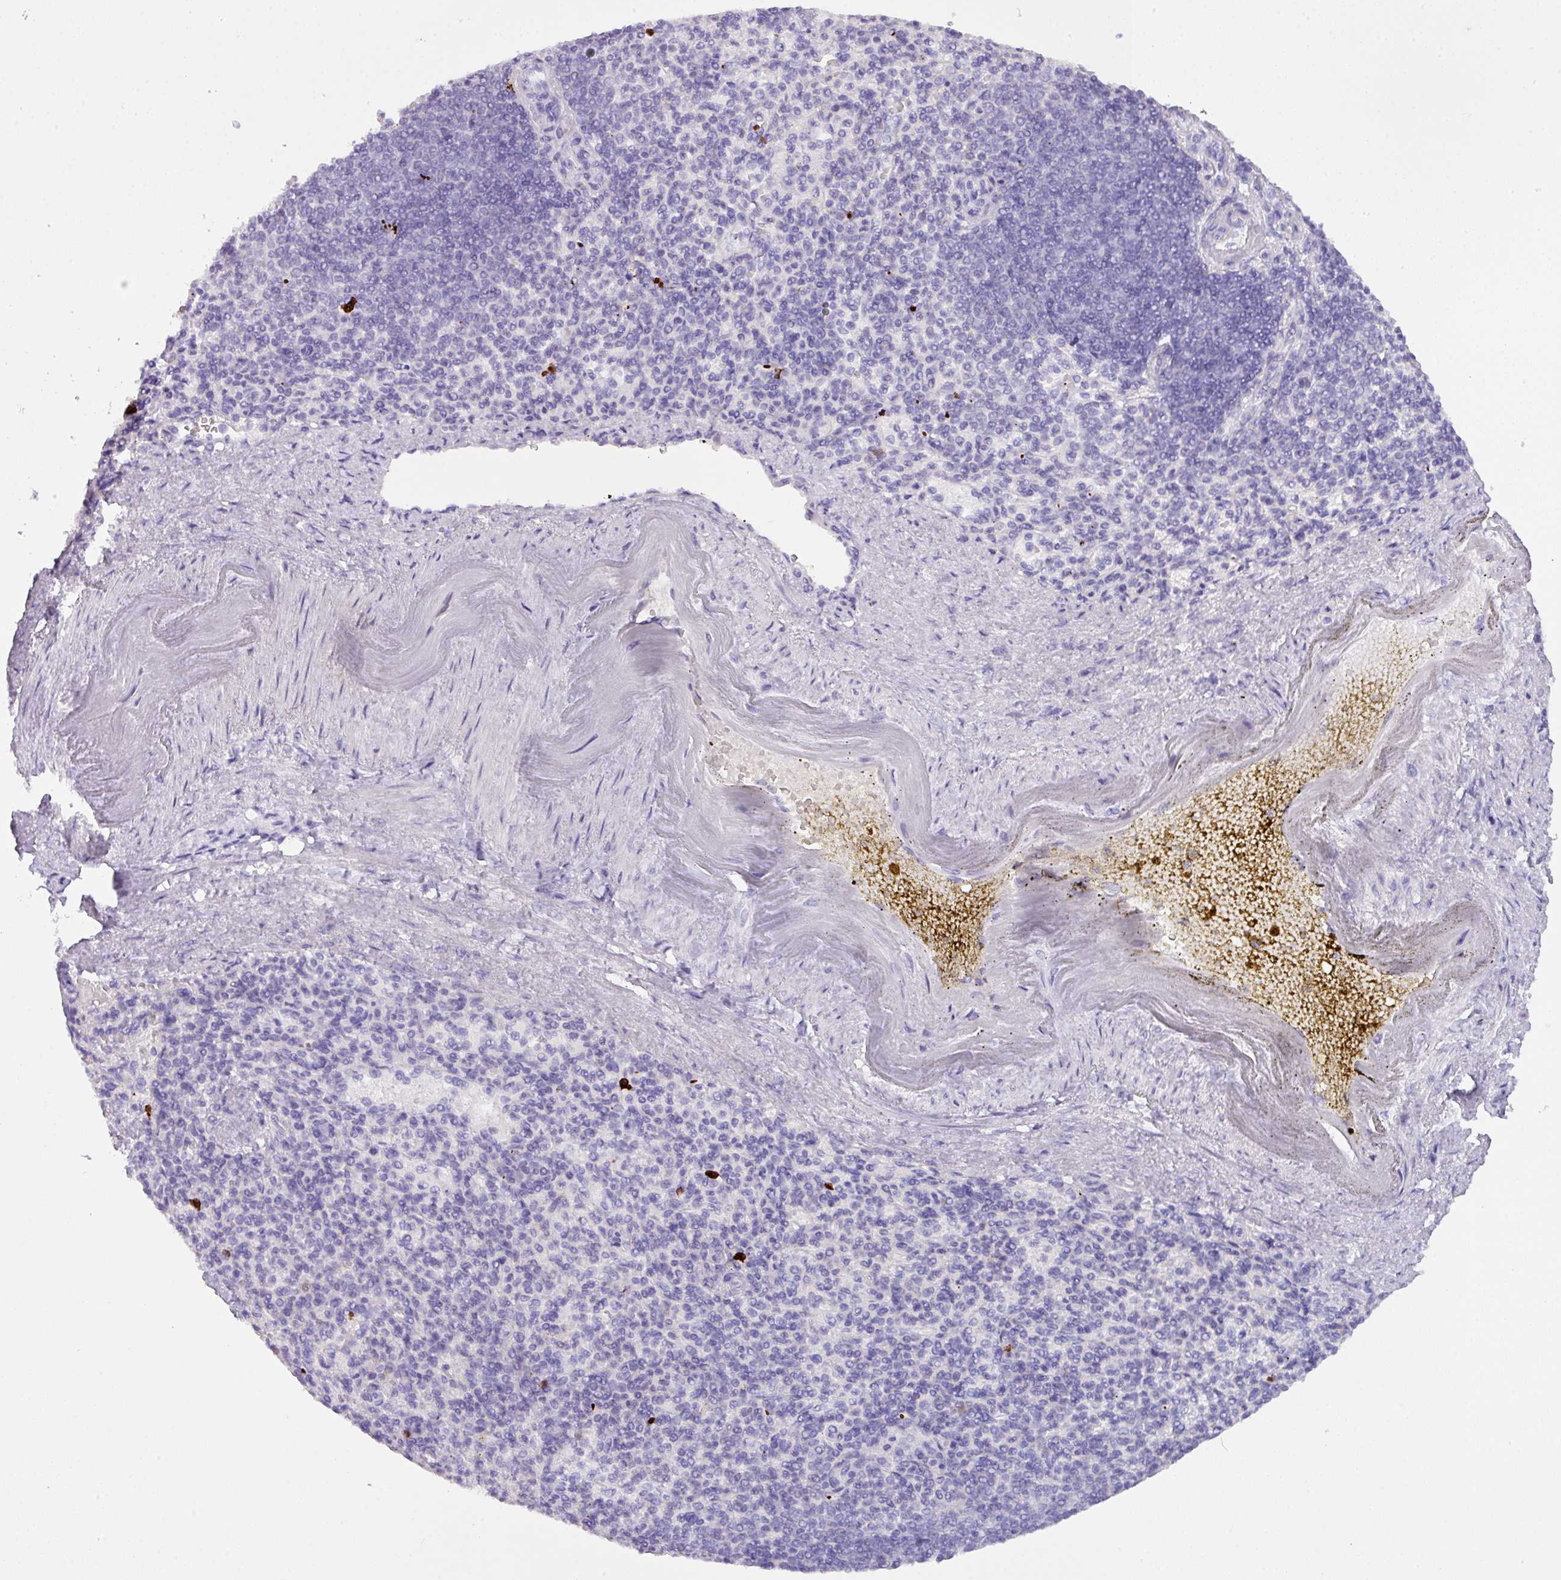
{"staining": {"intensity": "strong", "quantity": "<25%", "location": "cytoplasmic/membranous"}, "tissue": "spleen", "cell_type": "Cells in red pulp", "image_type": "normal", "snomed": [{"axis": "morphology", "description": "Normal tissue, NOS"}, {"axis": "topography", "description": "Spleen"}], "caption": "A micrograph of human spleen stained for a protein exhibits strong cytoplasmic/membranous brown staining in cells in red pulp. The staining is performed using DAB (3,3'-diaminobenzidine) brown chromogen to label protein expression. The nuclei are counter-stained blue using hematoxylin.", "gene": "MRM2", "patient": {"sex": "female", "age": 74}}